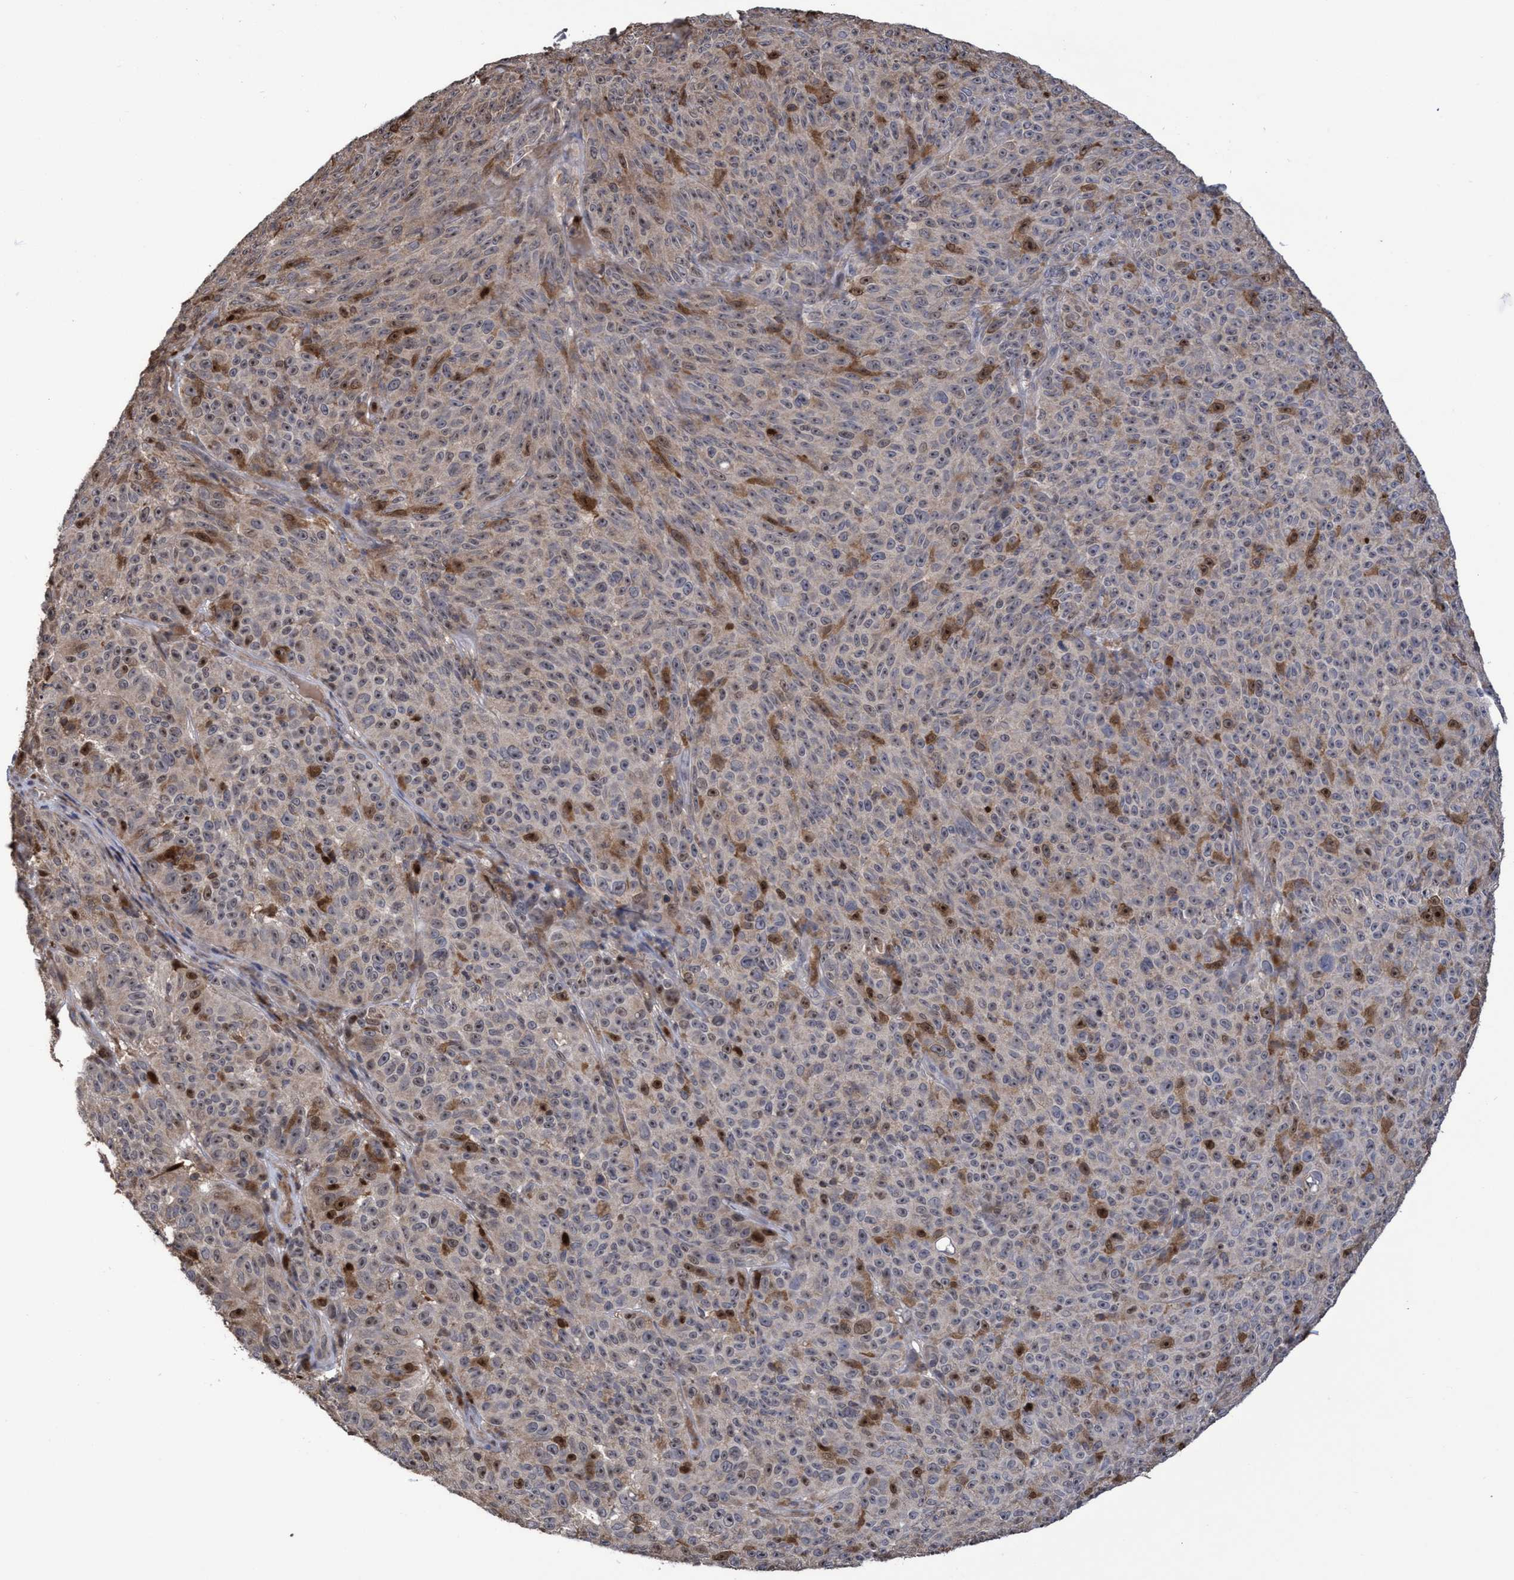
{"staining": {"intensity": "strong", "quantity": ">75%", "location": "cytoplasmic/membranous,nuclear"}, "tissue": "melanoma", "cell_type": "Tumor cells", "image_type": "cancer", "snomed": [{"axis": "morphology", "description": "Malignant melanoma, NOS"}, {"axis": "topography", "description": "Skin"}], "caption": "IHC of human malignant melanoma exhibits high levels of strong cytoplasmic/membranous and nuclear expression in about >75% of tumor cells.", "gene": "SLBP", "patient": {"sex": "female", "age": 82}}